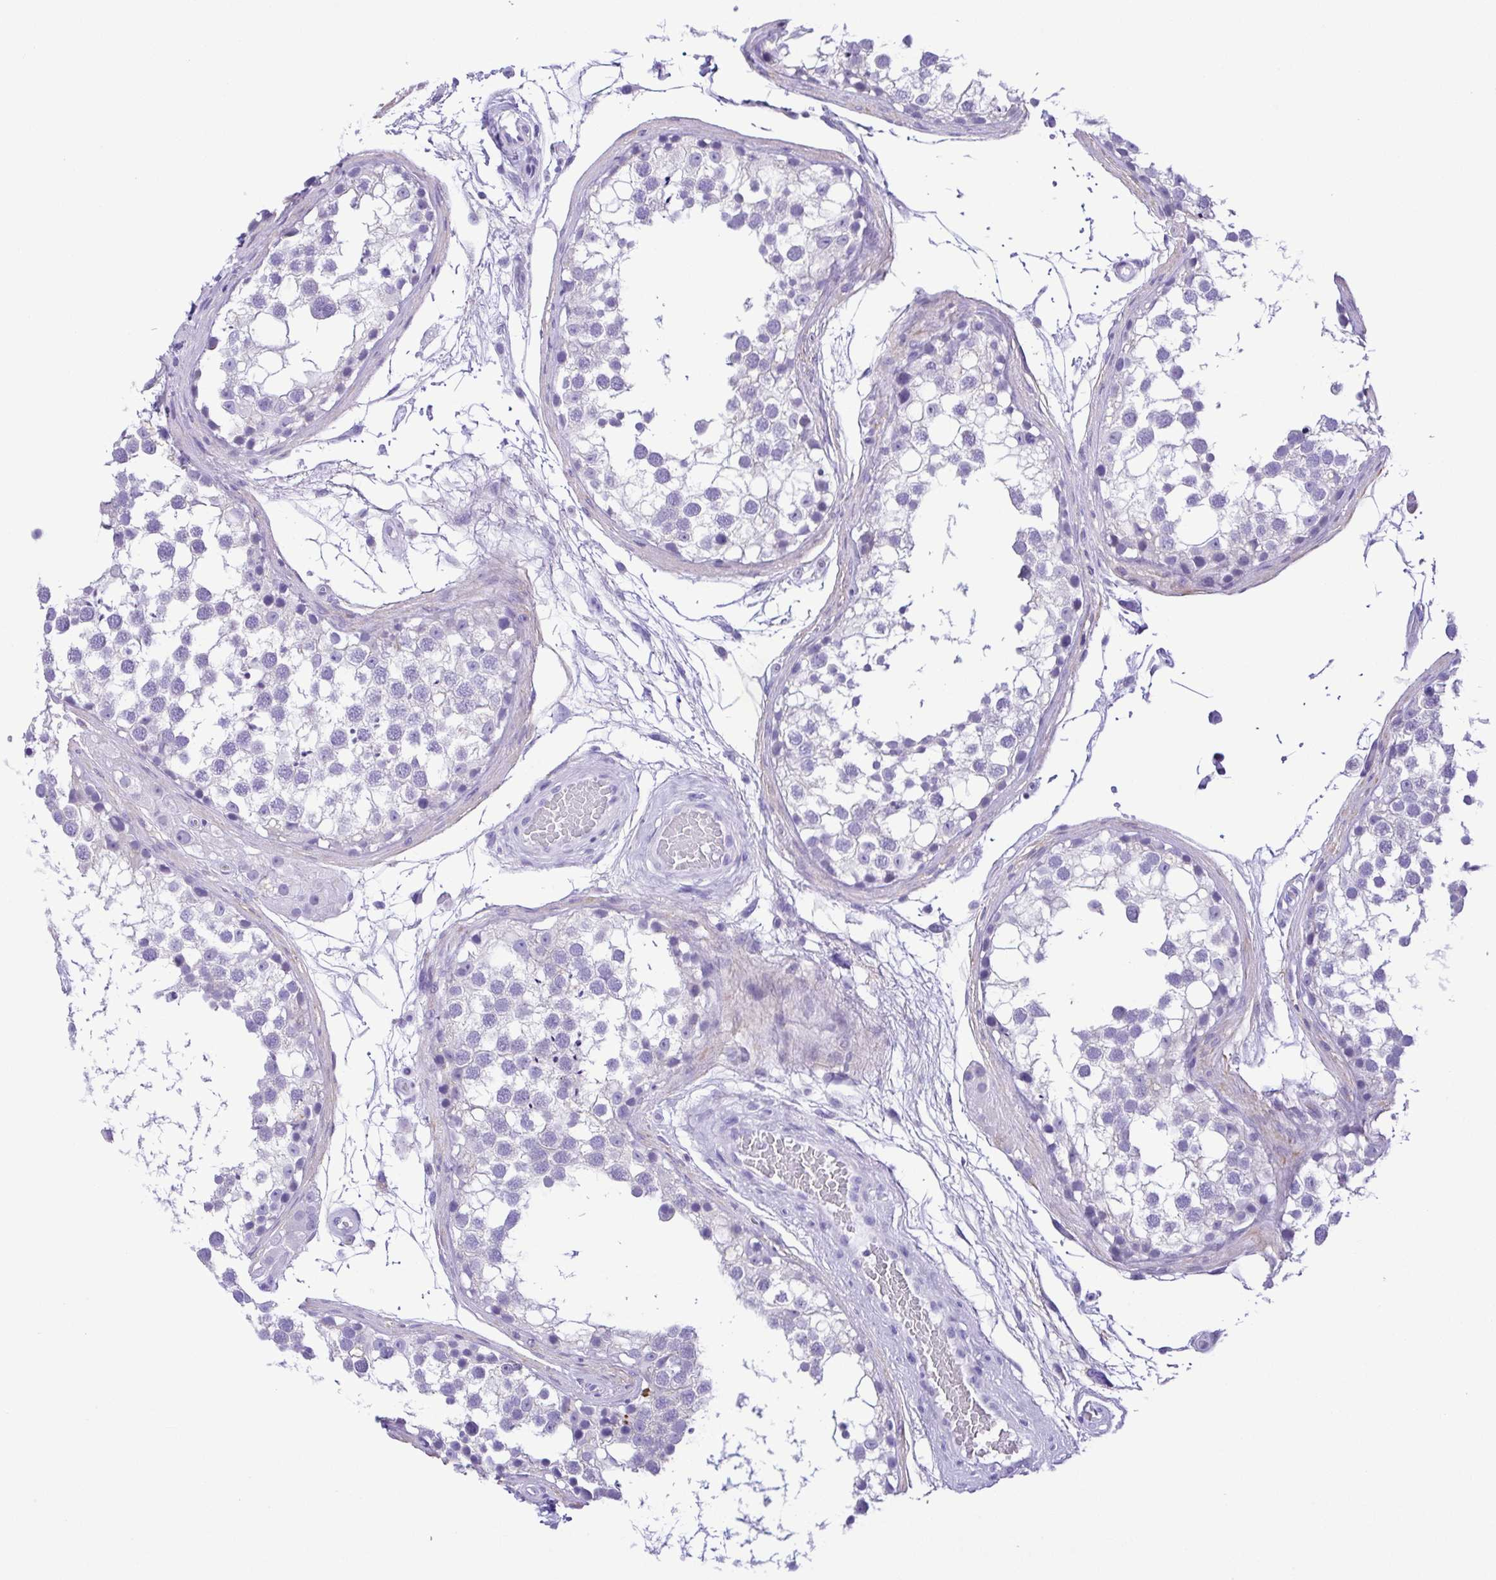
{"staining": {"intensity": "negative", "quantity": "none", "location": "none"}, "tissue": "testis", "cell_type": "Cells in seminiferous ducts", "image_type": "normal", "snomed": [{"axis": "morphology", "description": "Normal tissue, NOS"}, {"axis": "morphology", "description": "Seminoma, NOS"}, {"axis": "topography", "description": "Testis"}], "caption": "Protein analysis of unremarkable testis demonstrates no significant expression in cells in seminiferous ducts.", "gene": "PAK3", "patient": {"sex": "male", "age": 65}}